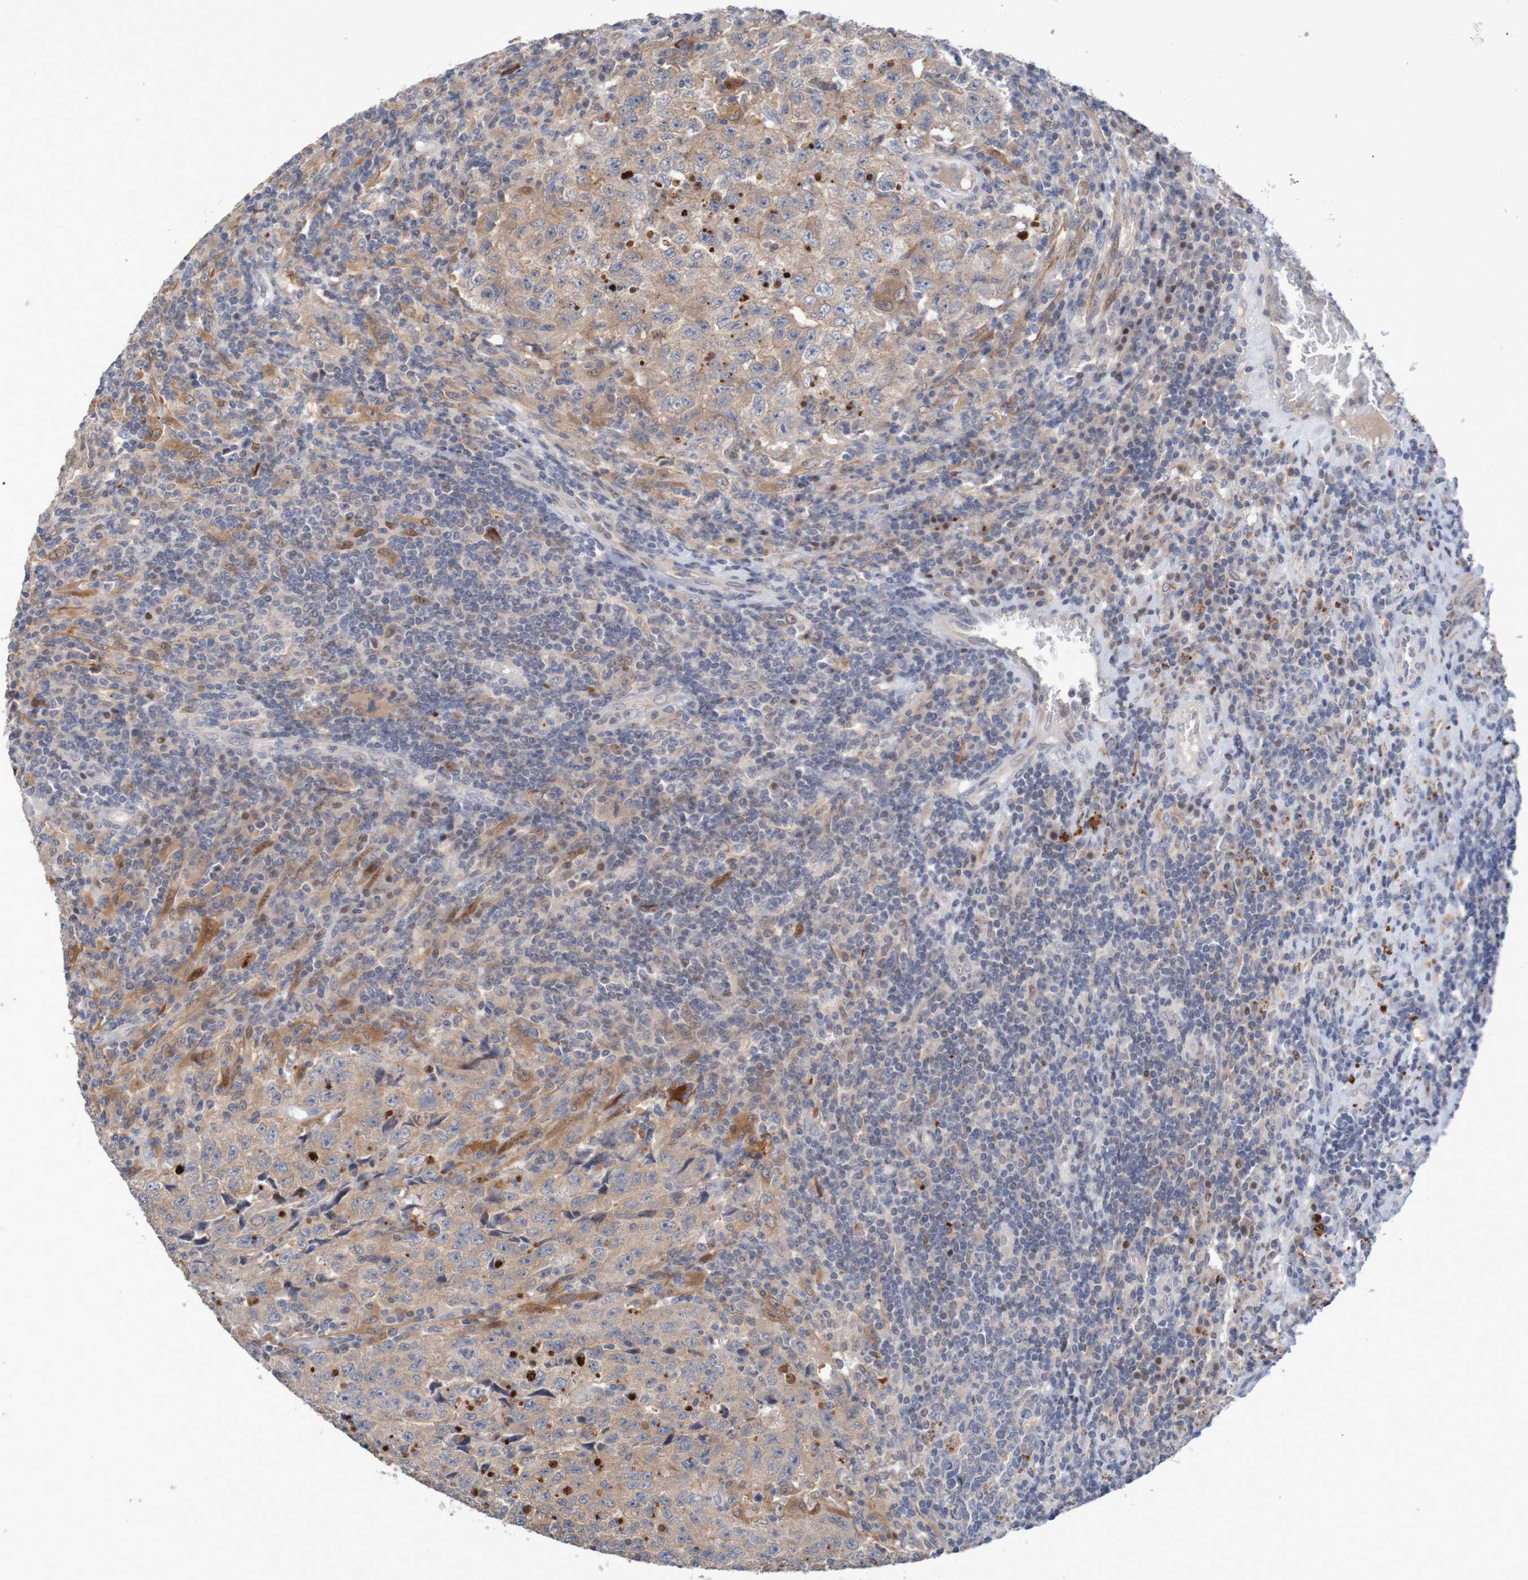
{"staining": {"intensity": "weak", "quantity": ">75%", "location": "cytoplasmic/membranous"}, "tissue": "testis cancer", "cell_type": "Tumor cells", "image_type": "cancer", "snomed": [{"axis": "morphology", "description": "Necrosis, NOS"}, {"axis": "morphology", "description": "Carcinoma, Embryonal, NOS"}, {"axis": "topography", "description": "Testis"}], "caption": "Embryonal carcinoma (testis) tissue demonstrates weak cytoplasmic/membranous staining in about >75% of tumor cells, visualized by immunohistochemistry. (DAB (3,3'-diaminobenzidine) = brown stain, brightfield microscopy at high magnification).", "gene": "FBP2", "patient": {"sex": "male", "age": 19}}